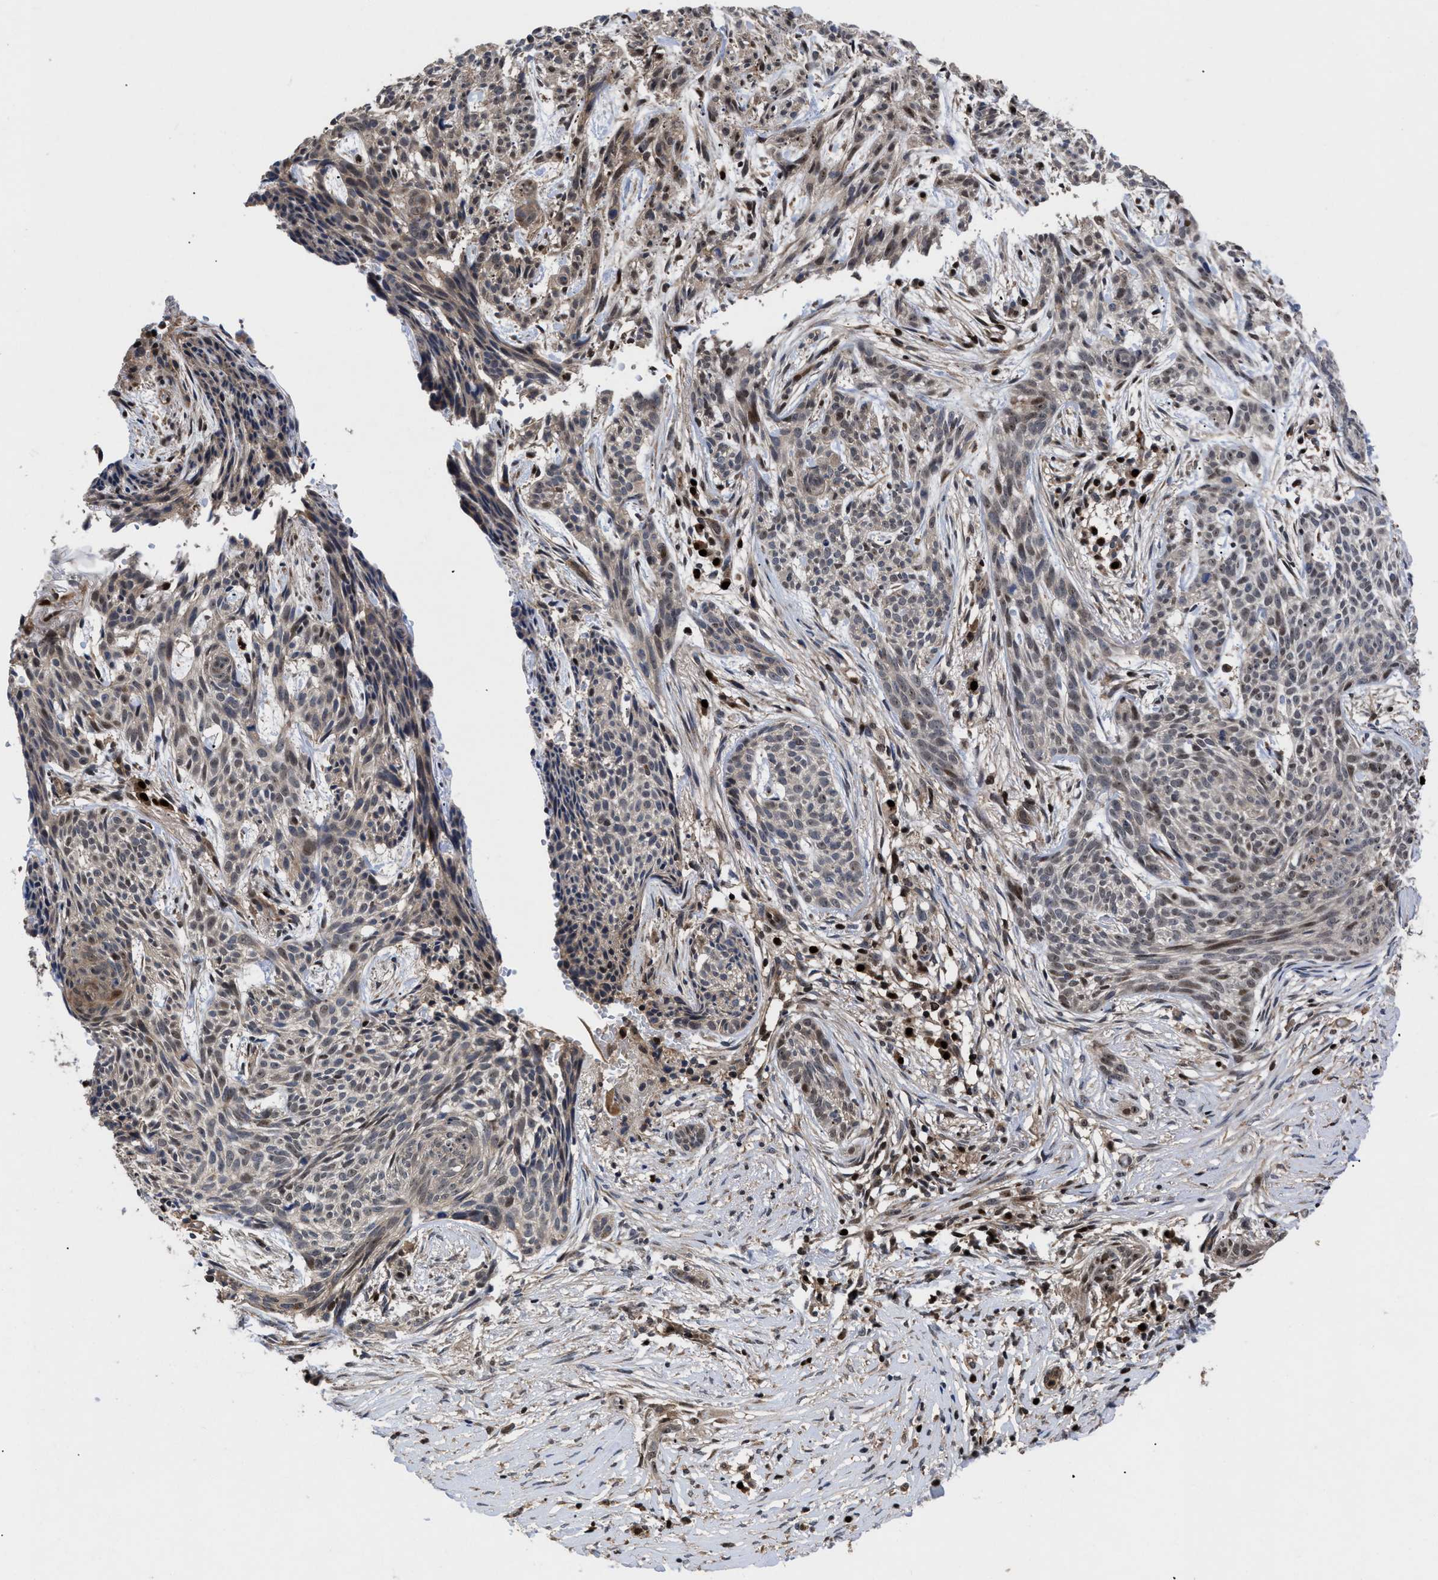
{"staining": {"intensity": "weak", "quantity": ">75%", "location": "cytoplasmic/membranous,nuclear"}, "tissue": "skin cancer", "cell_type": "Tumor cells", "image_type": "cancer", "snomed": [{"axis": "morphology", "description": "Basal cell carcinoma"}, {"axis": "topography", "description": "Skin"}], "caption": "Approximately >75% of tumor cells in human basal cell carcinoma (skin) exhibit weak cytoplasmic/membranous and nuclear protein expression as visualized by brown immunohistochemical staining.", "gene": "FAM200A", "patient": {"sex": "female", "age": 59}}